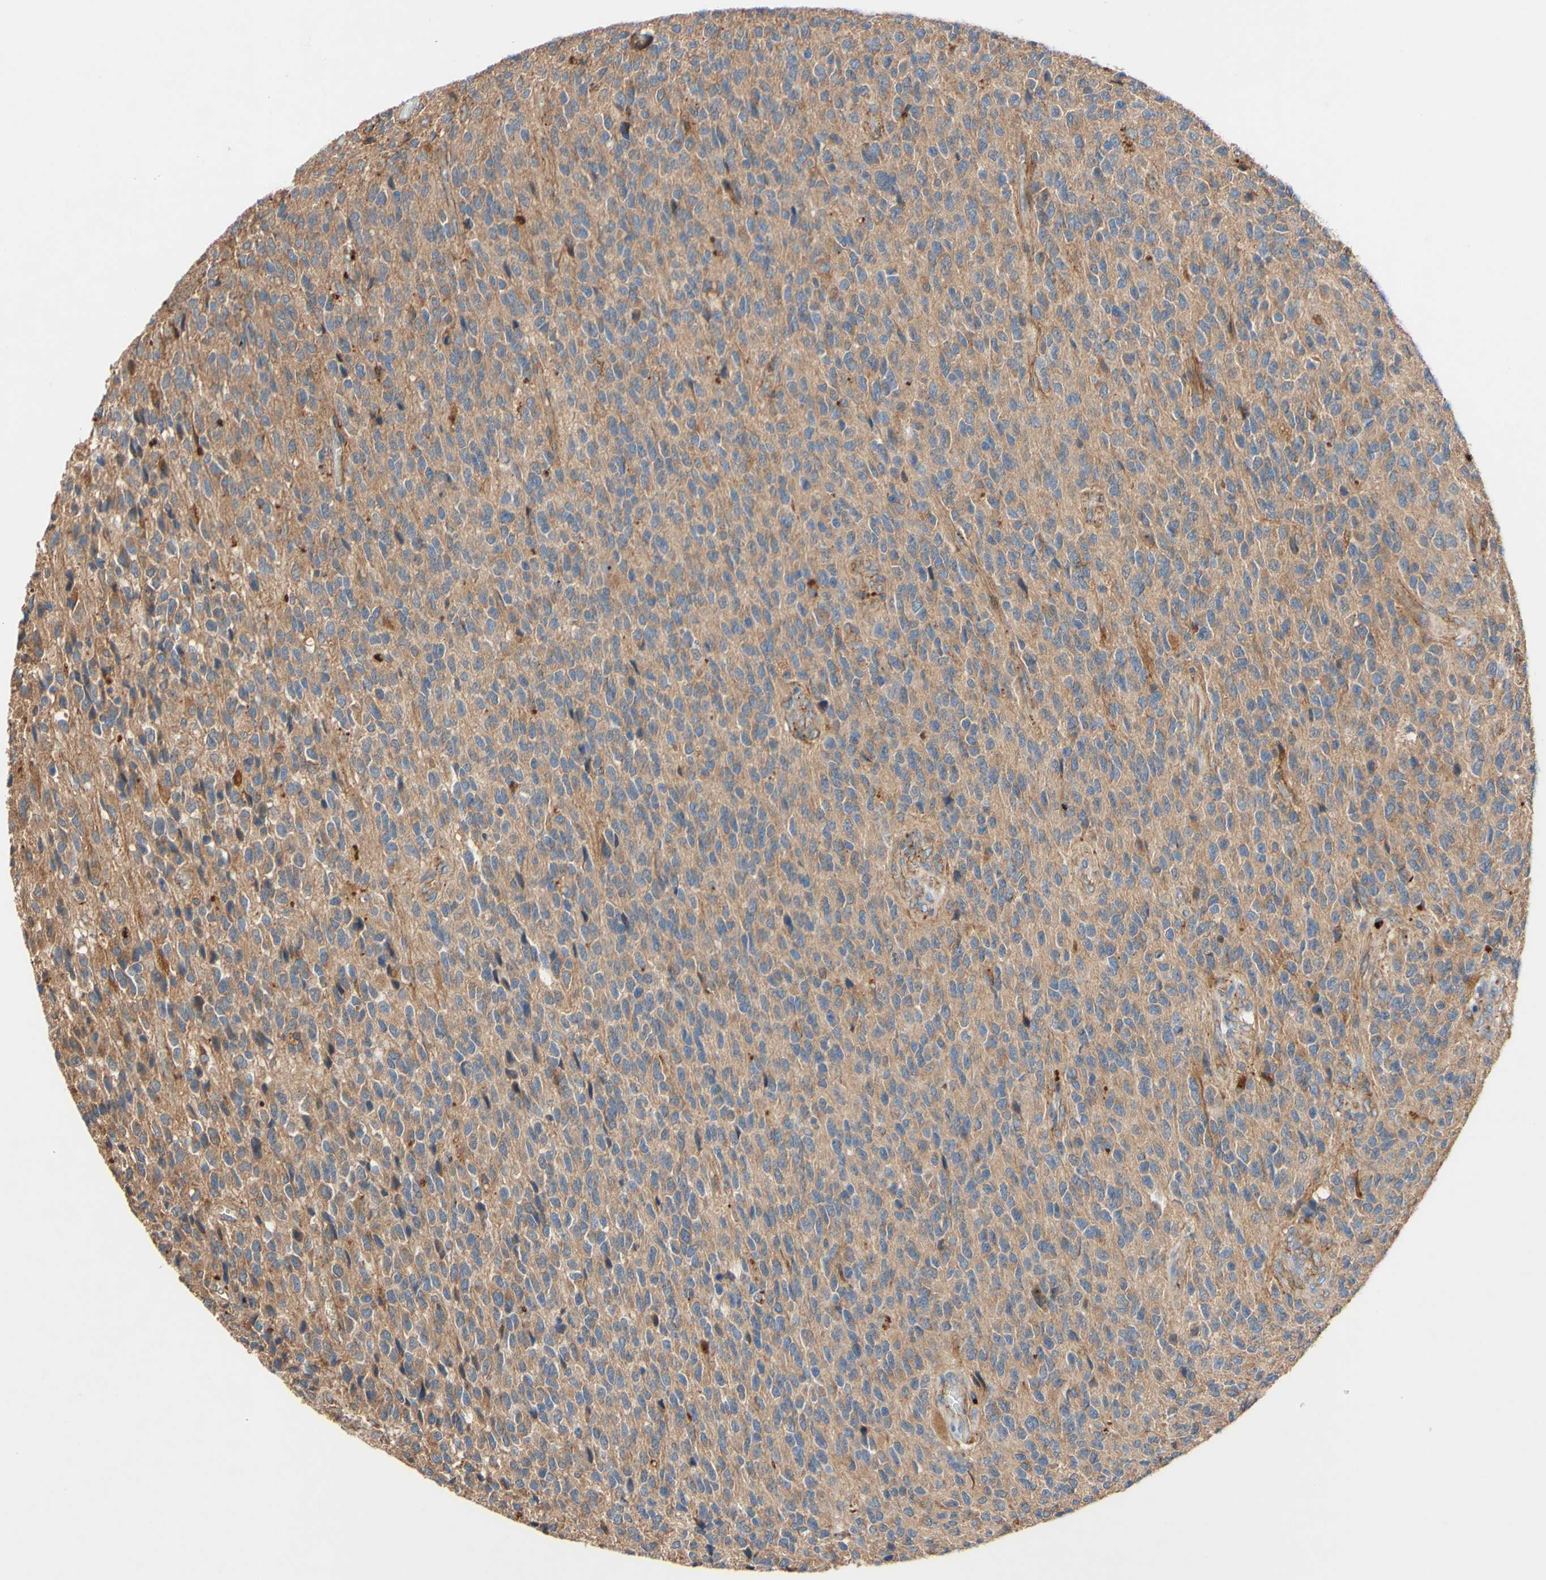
{"staining": {"intensity": "moderate", "quantity": "<25%", "location": "cytoplasmic/membranous"}, "tissue": "glioma", "cell_type": "Tumor cells", "image_type": "cancer", "snomed": [{"axis": "morphology", "description": "Glioma, malignant, High grade"}, {"axis": "topography", "description": "pancreas cauda"}], "caption": "Tumor cells show moderate cytoplasmic/membranous positivity in about <25% of cells in malignant glioma (high-grade).", "gene": "PDGFB", "patient": {"sex": "male", "age": 60}}